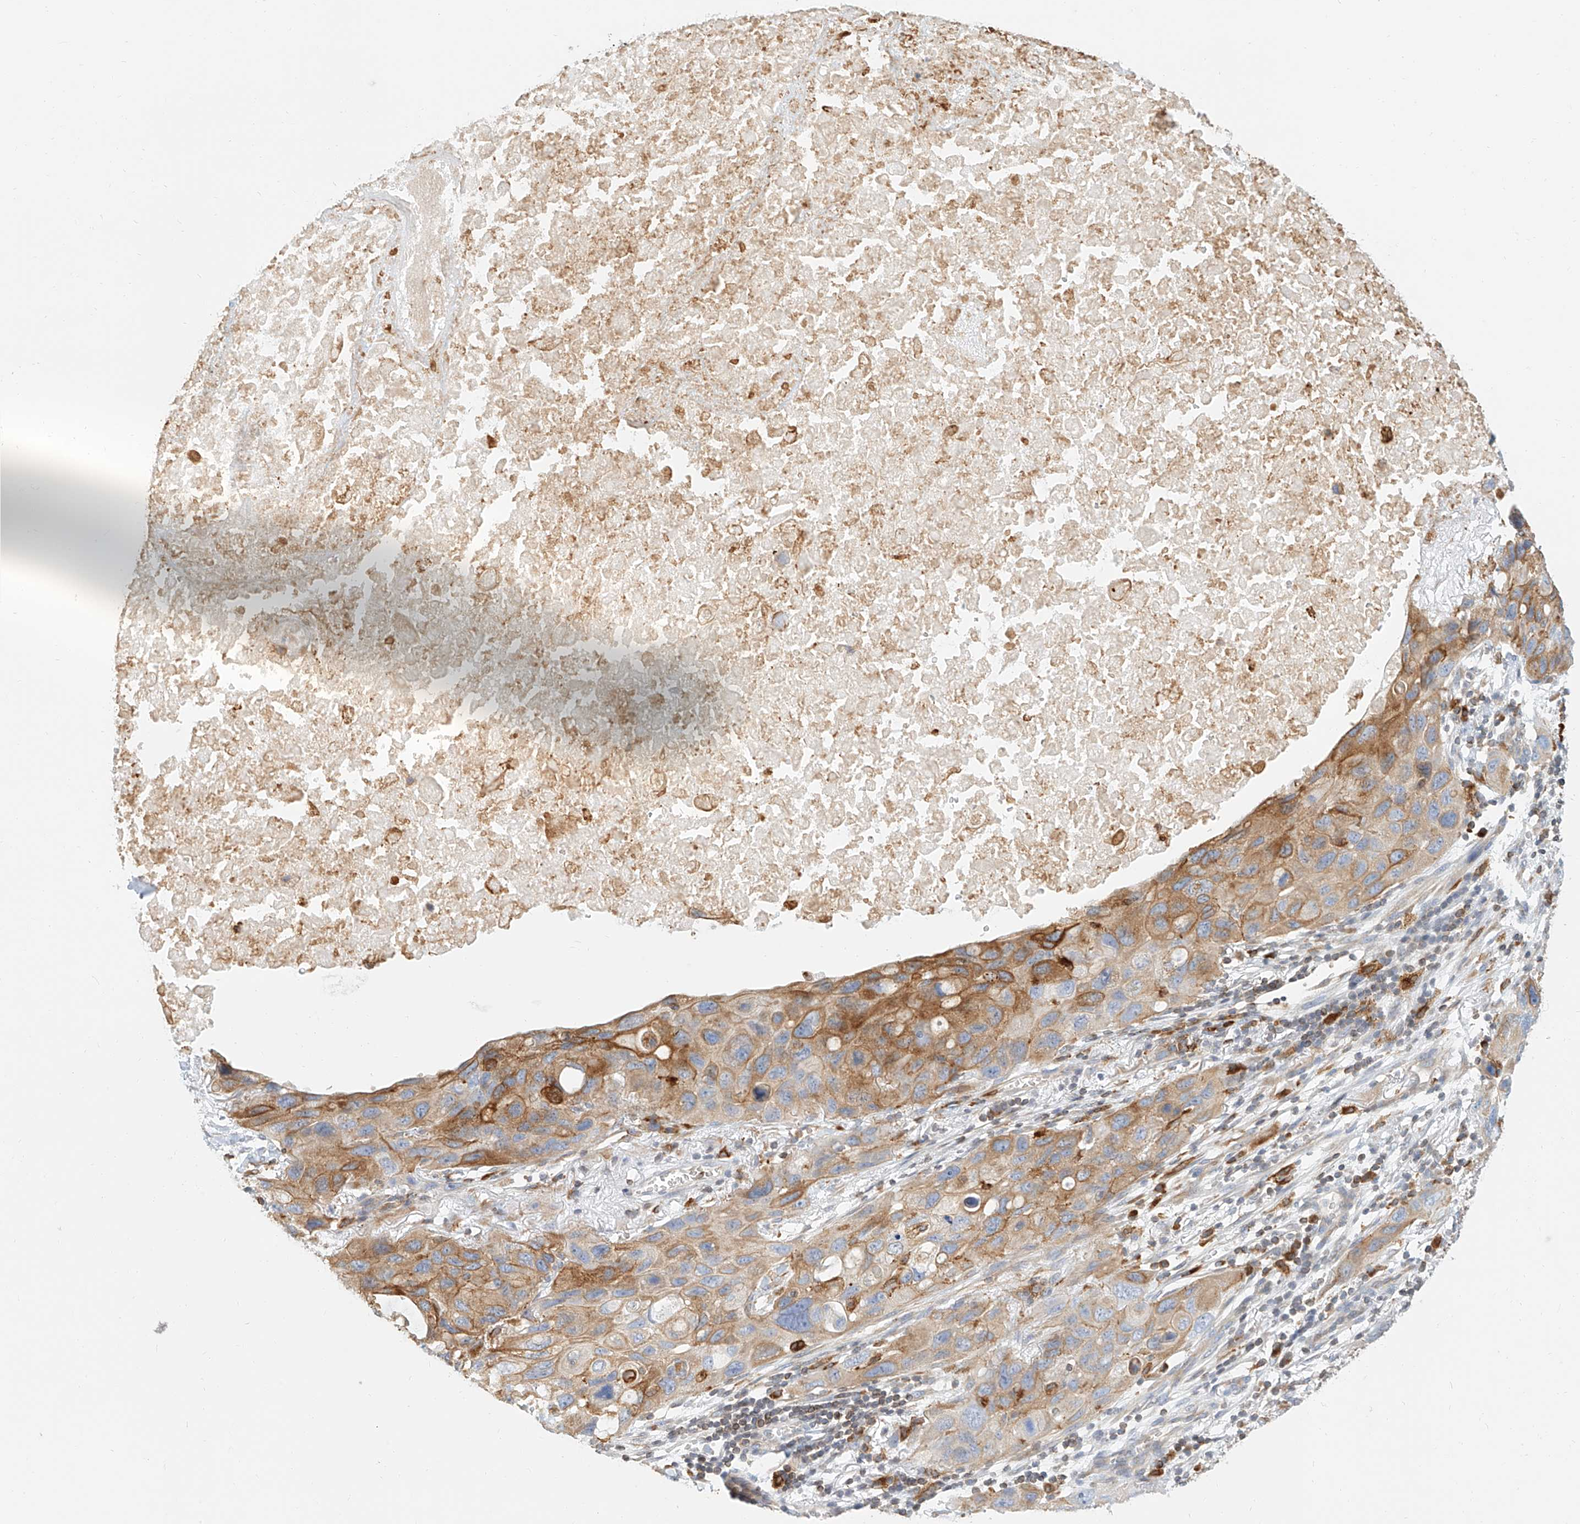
{"staining": {"intensity": "moderate", "quantity": "25%-75%", "location": "cytoplasmic/membranous"}, "tissue": "lung cancer", "cell_type": "Tumor cells", "image_type": "cancer", "snomed": [{"axis": "morphology", "description": "Squamous cell carcinoma, NOS"}, {"axis": "topography", "description": "Lung"}], "caption": "The image reveals a brown stain indicating the presence of a protein in the cytoplasmic/membranous of tumor cells in lung cancer (squamous cell carcinoma).", "gene": "DHRS7", "patient": {"sex": "female", "age": 73}}